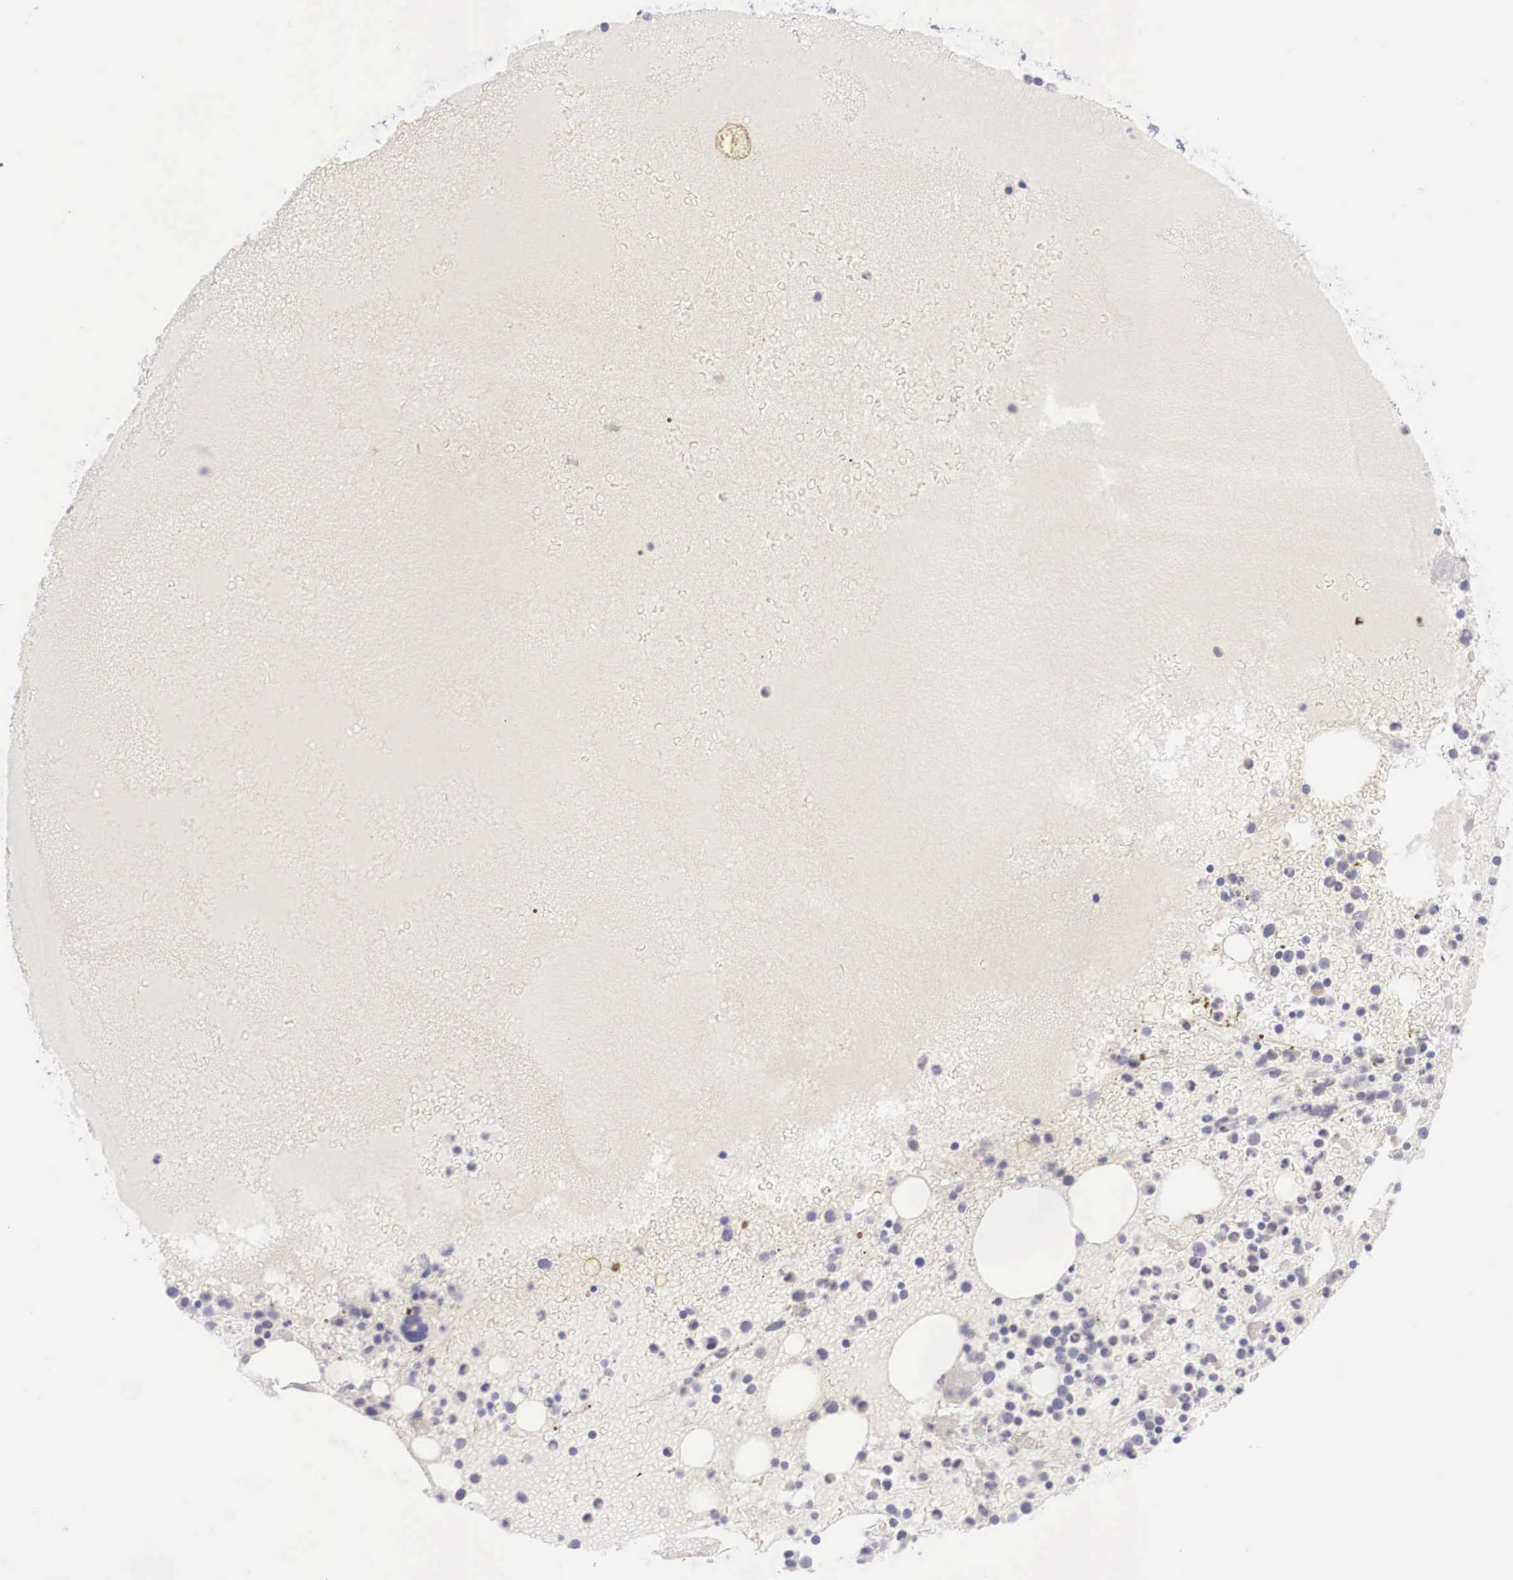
{"staining": {"intensity": "weak", "quantity": "<25%", "location": "nuclear"}, "tissue": "bone marrow", "cell_type": "Hematopoietic cells", "image_type": "normal", "snomed": [{"axis": "morphology", "description": "Normal tissue, NOS"}, {"axis": "topography", "description": "Bone marrow"}], "caption": "Hematopoietic cells are negative for protein expression in benign human bone marrow. The staining was performed using DAB to visualize the protein expression in brown, while the nuclei were stained in blue with hematoxylin (Magnification: 20x).", "gene": "BCL6", "patient": {"sex": "female", "age": 74}}